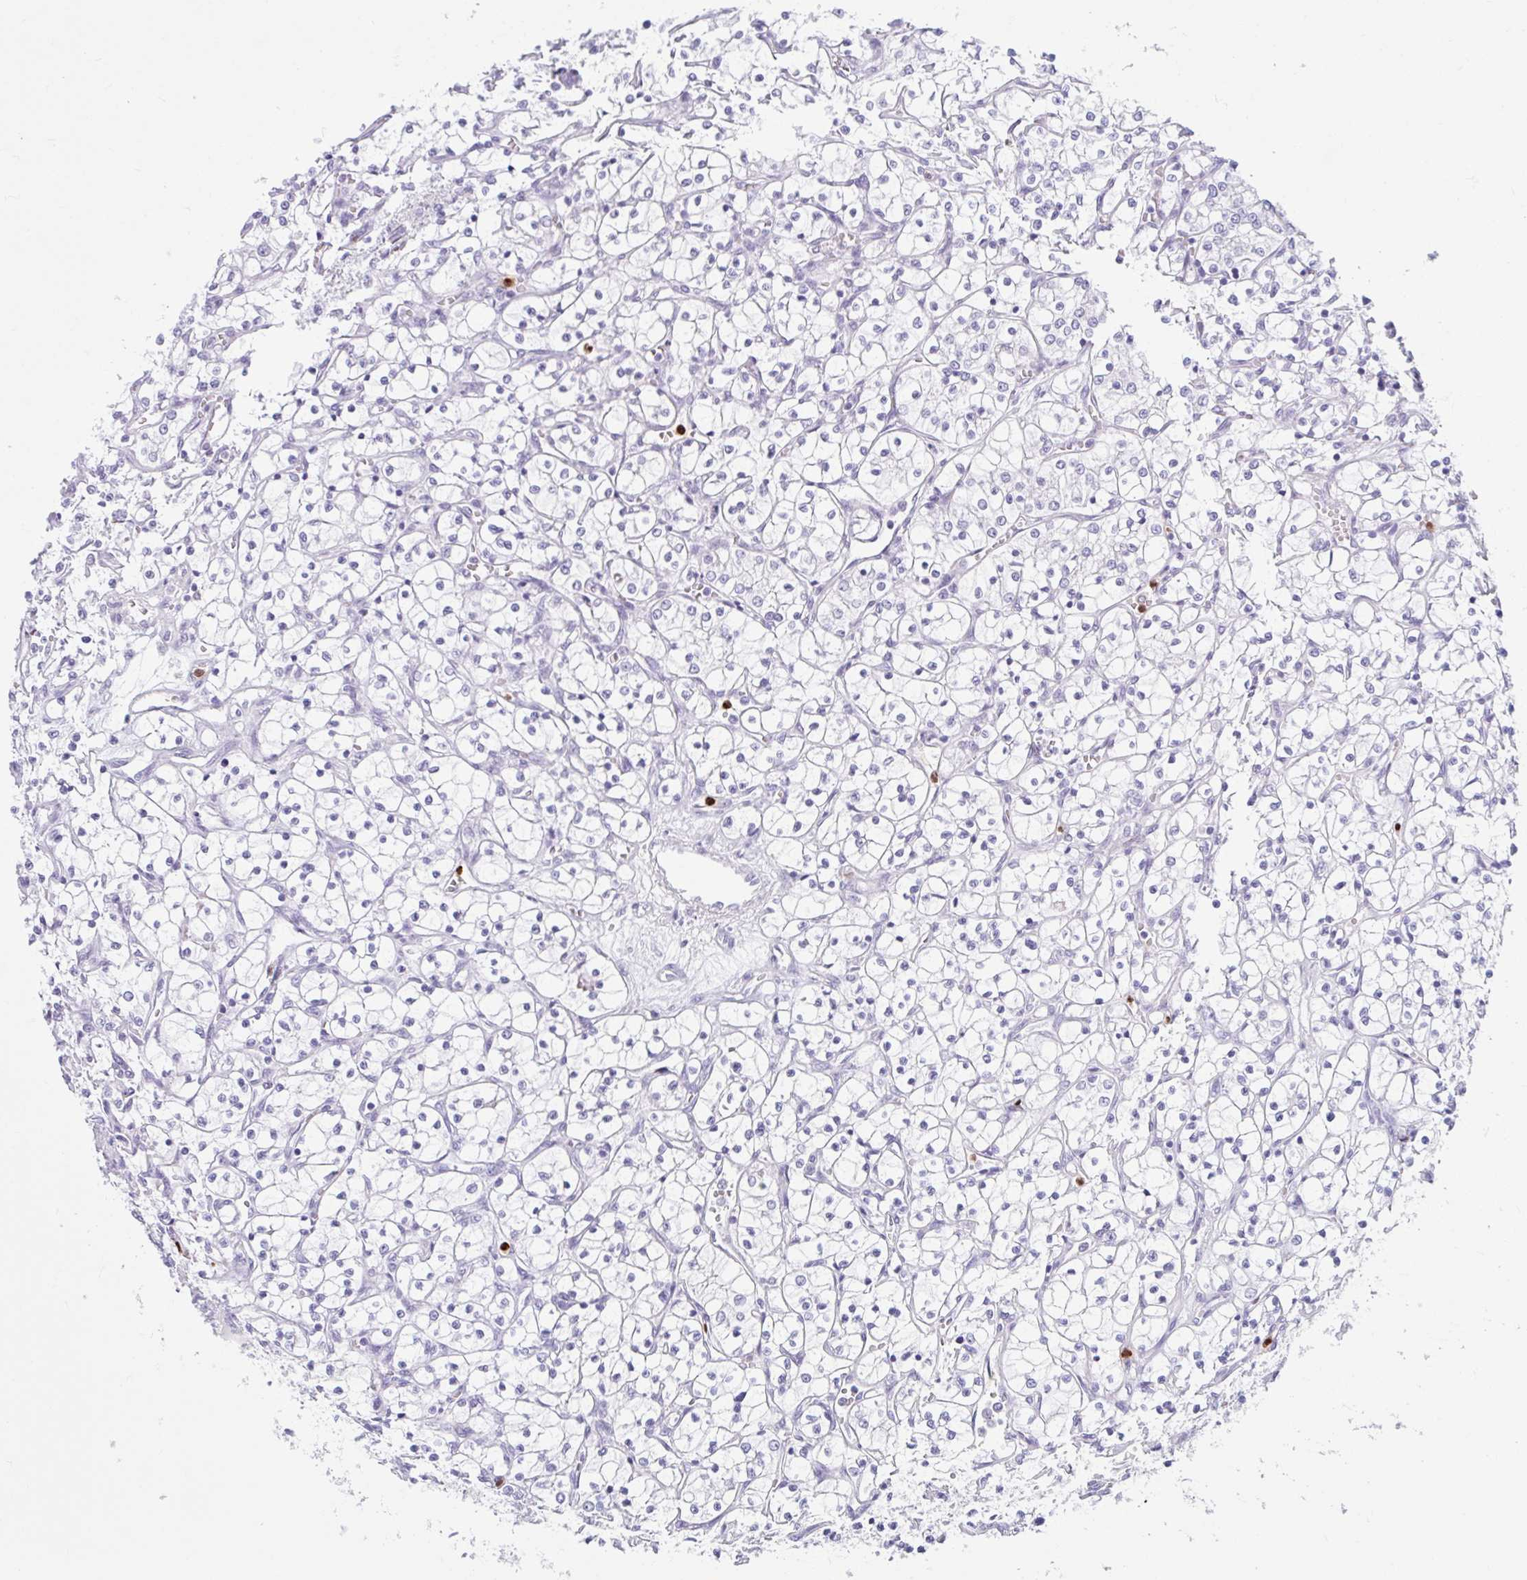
{"staining": {"intensity": "negative", "quantity": "none", "location": "none"}, "tissue": "renal cancer", "cell_type": "Tumor cells", "image_type": "cancer", "snomed": [{"axis": "morphology", "description": "Adenocarcinoma, NOS"}, {"axis": "topography", "description": "Kidney"}], "caption": "Immunohistochemical staining of human adenocarcinoma (renal) exhibits no significant positivity in tumor cells.", "gene": "CEP120", "patient": {"sex": "female", "age": 69}}